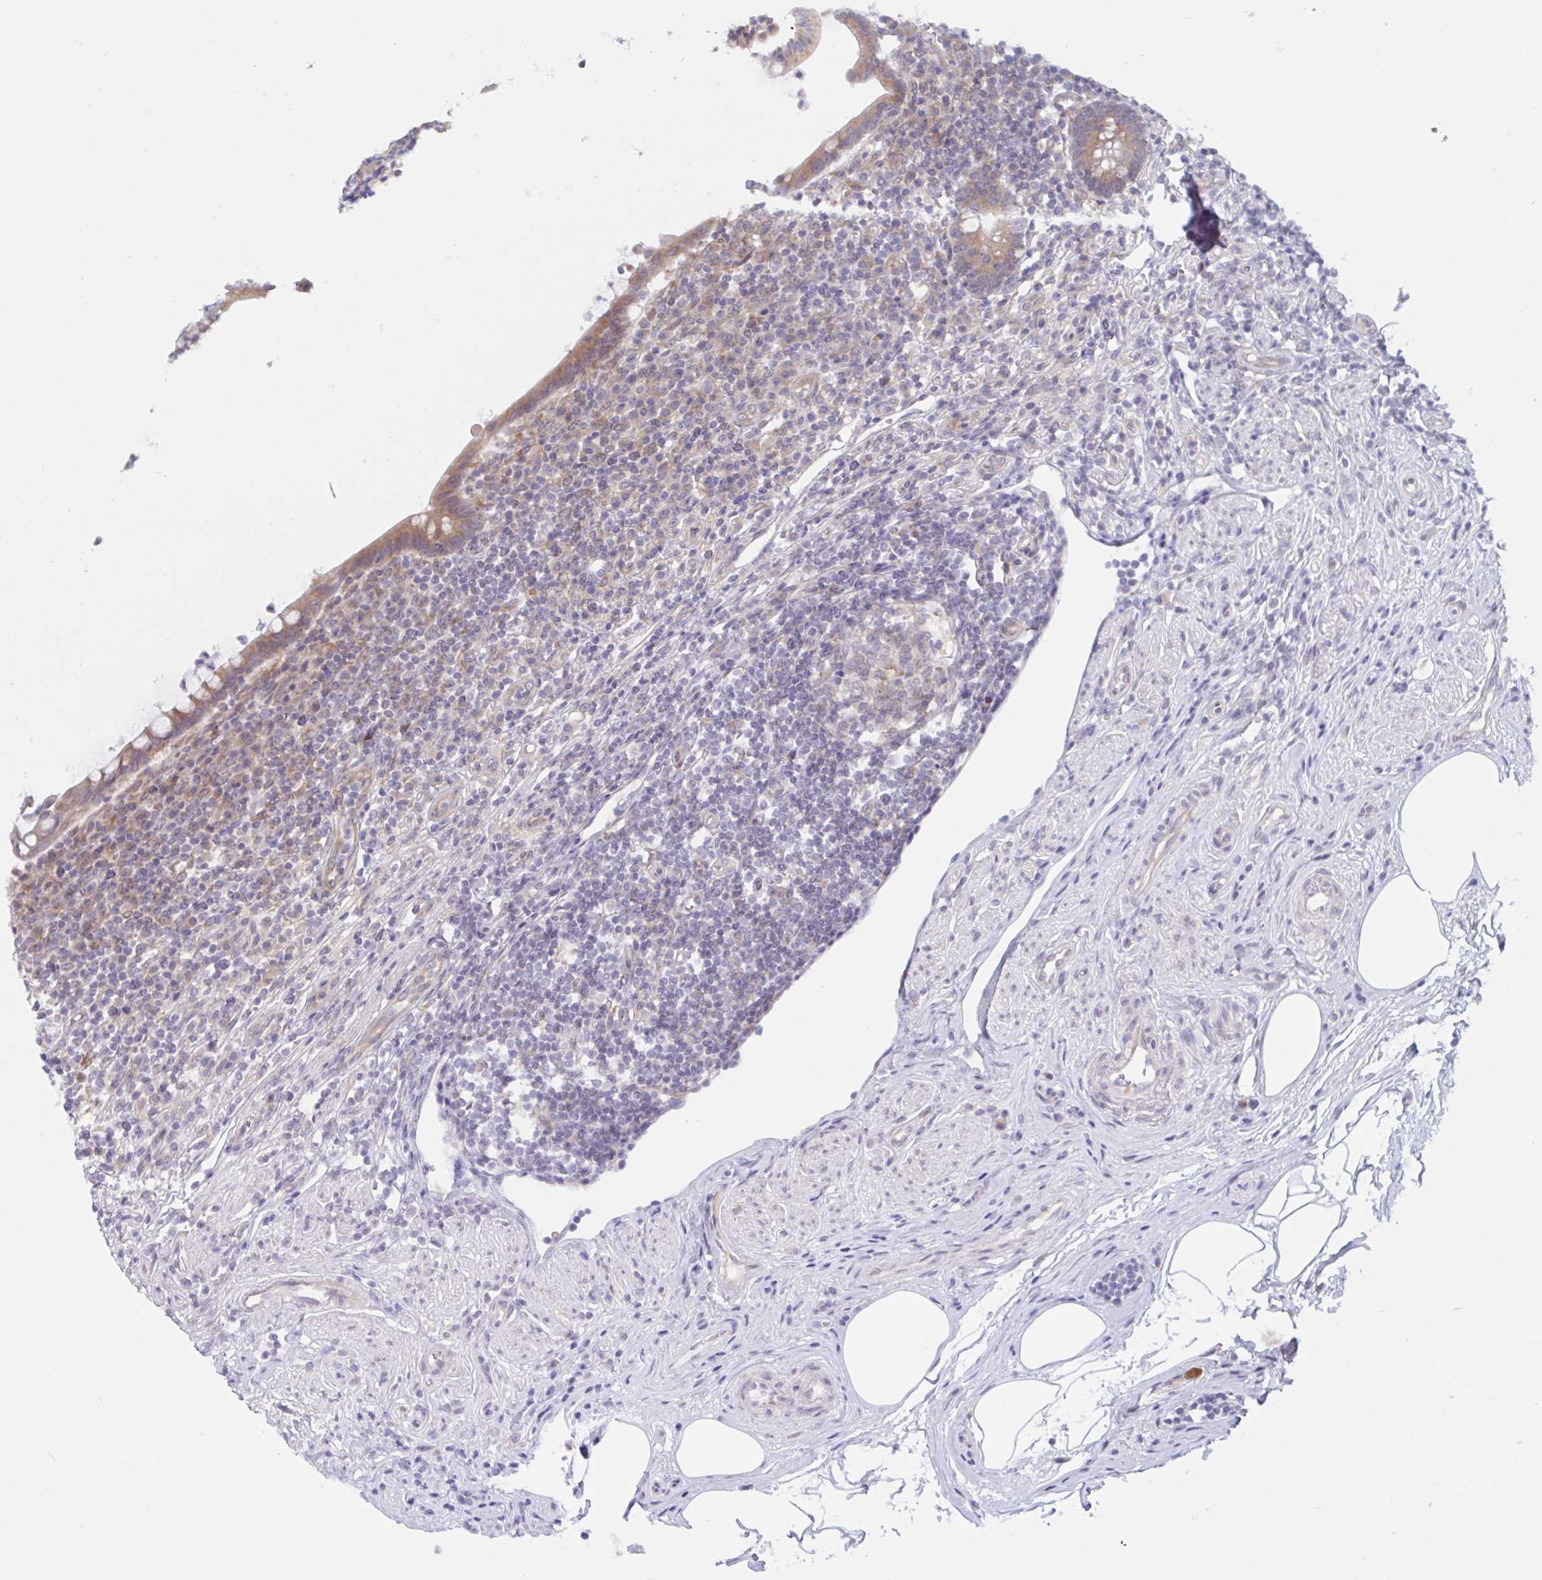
{"staining": {"intensity": "moderate", "quantity": ">75%", "location": "cytoplasmic/membranous"}, "tissue": "appendix", "cell_type": "Glandular cells", "image_type": "normal", "snomed": [{"axis": "morphology", "description": "Normal tissue, NOS"}, {"axis": "topography", "description": "Appendix"}], "caption": "A histopathology image of appendix stained for a protein demonstrates moderate cytoplasmic/membranous brown staining in glandular cells. (DAB IHC, brown staining for protein, blue staining for nuclei).", "gene": "CAMLG", "patient": {"sex": "female", "age": 56}}